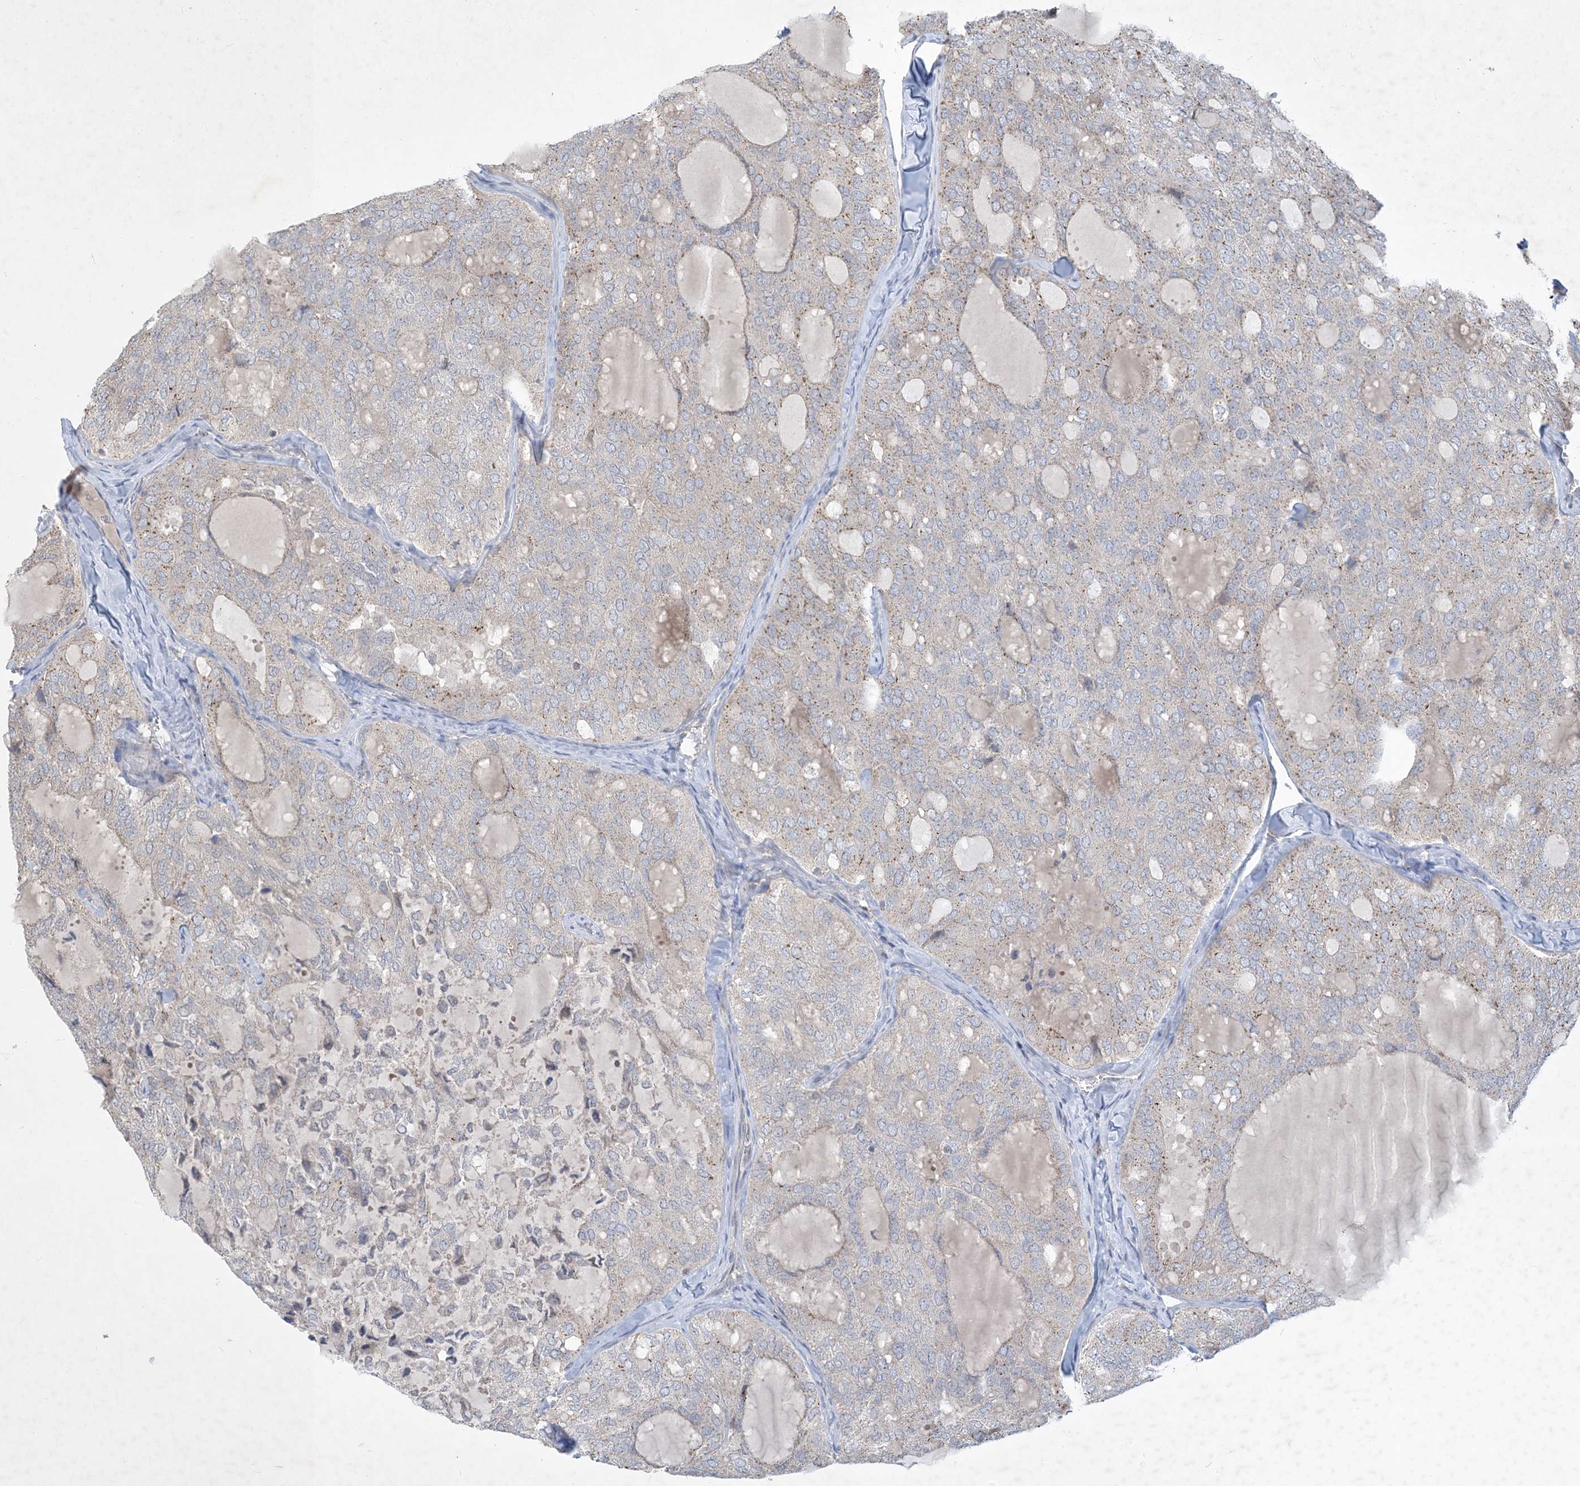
{"staining": {"intensity": "weak", "quantity": "25%-75%", "location": "cytoplasmic/membranous"}, "tissue": "thyroid cancer", "cell_type": "Tumor cells", "image_type": "cancer", "snomed": [{"axis": "morphology", "description": "Follicular adenoma carcinoma, NOS"}, {"axis": "topography", "description": "Thyroid gland"}], "caption": "IHC histopathology image of neoplastic tissue: follicular adenoma carcinoma (thyroid) stained using immunohistochemistry (IHC) shows low levels of weak protein expression localized specifically in the cytoplasmic/membranous of tumor cells, appearing as a cytoplasmic/membranous brown color.", "gene": "CCDC14", "patient": {"sex": "male", "age": 75}}